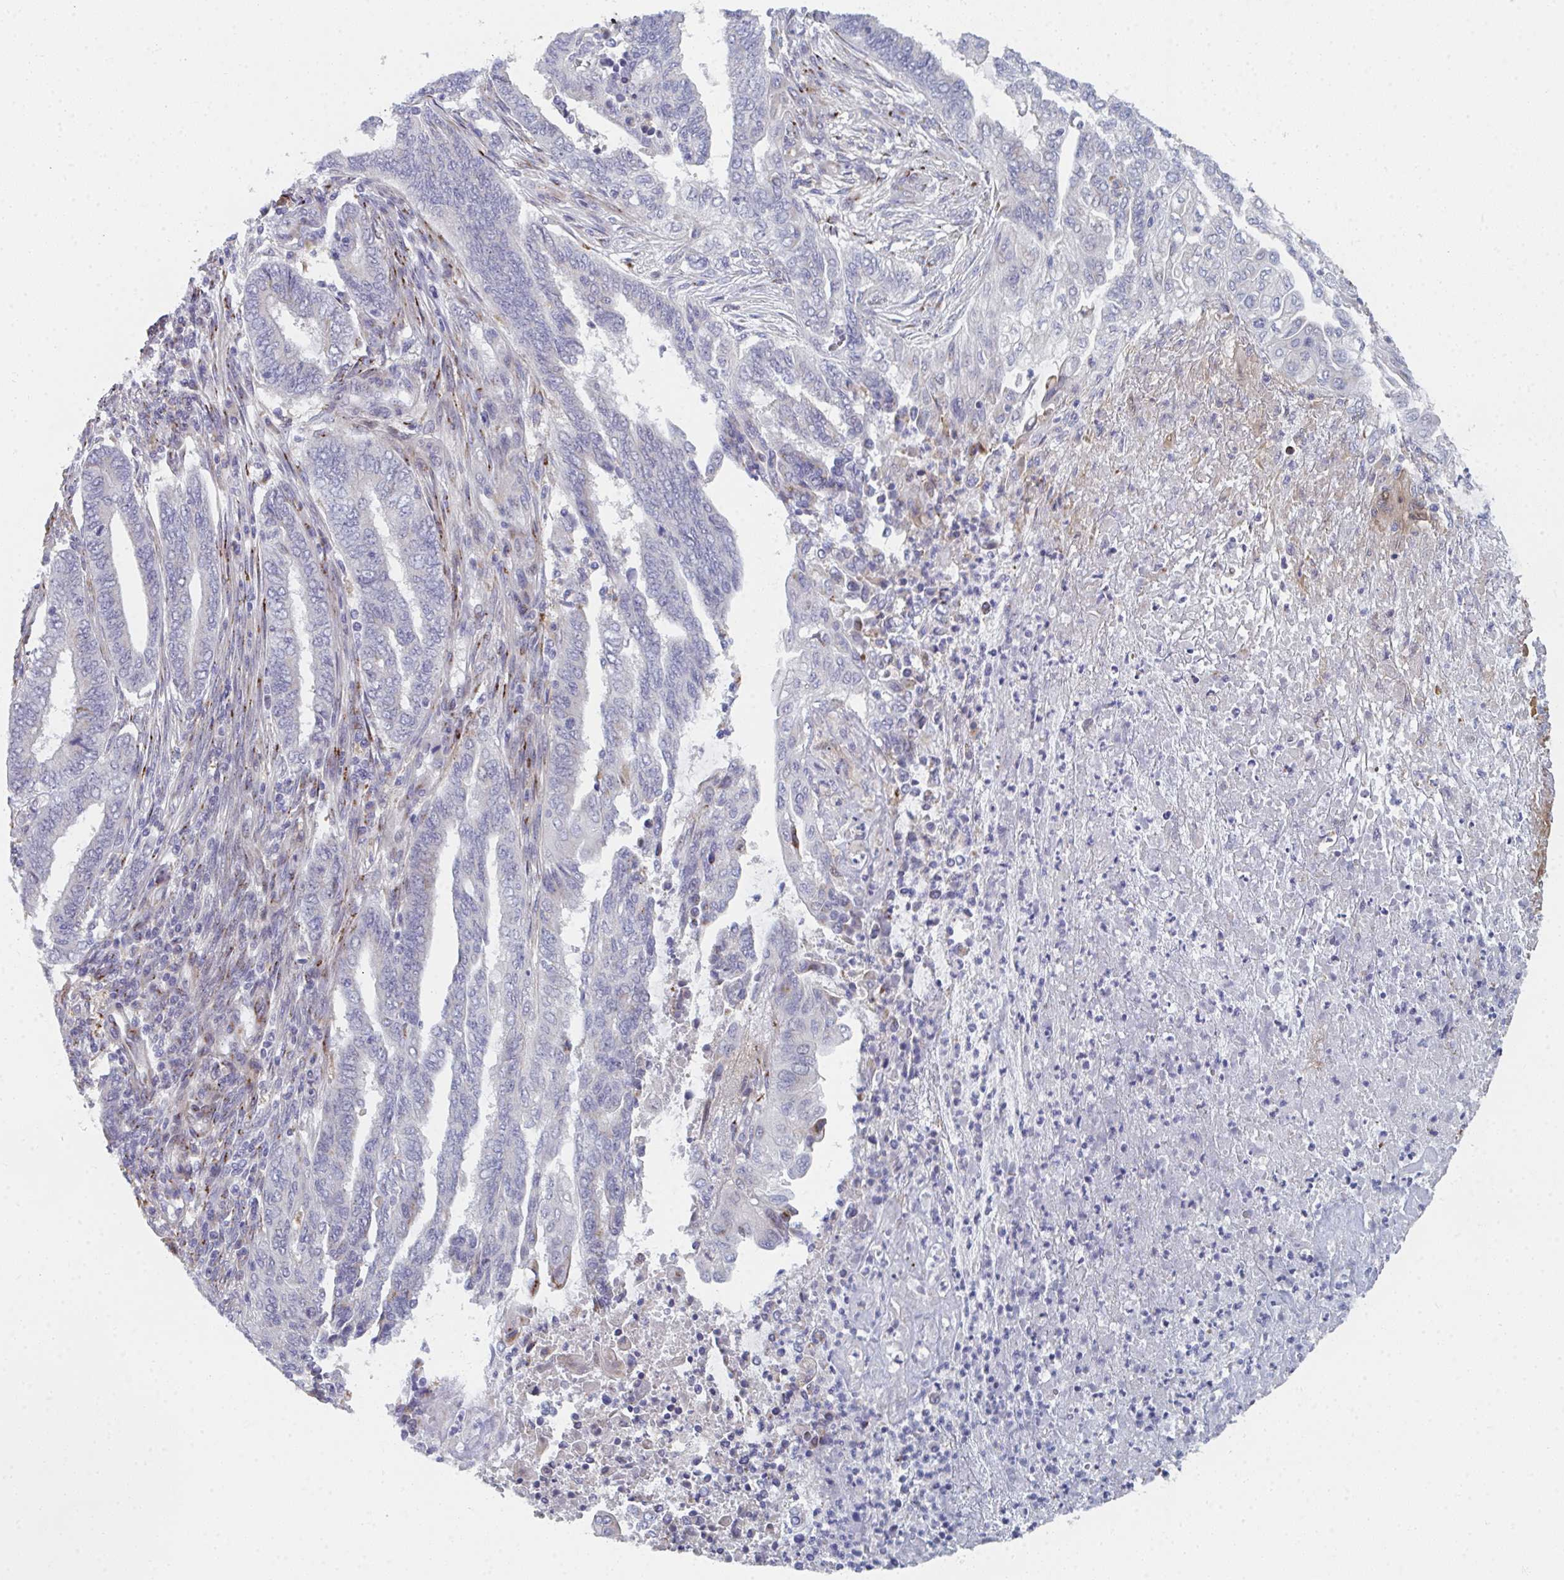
{"staining": {"intensity": "negative", "quantity": "none", "location": "none"}, "tissue": "endometrial cancer", "cell_type": "Tumor cells", "image_type": "cancer", "snomed": [{"axis": "morphology", "description": "Adenocarcinoma, NOS"}, {"axis": "topography", "description": "Uterus"}, {"axis": "topography", "description": "Endometrium"}], "caption": "This is an immunohistochemistry (IHC) photomicrograph of adenocarcinoma (endometrial). There is no positivity in tumor cells.", "gene": "PSMG1", "patient": {"sex": "female", "age": 70}}